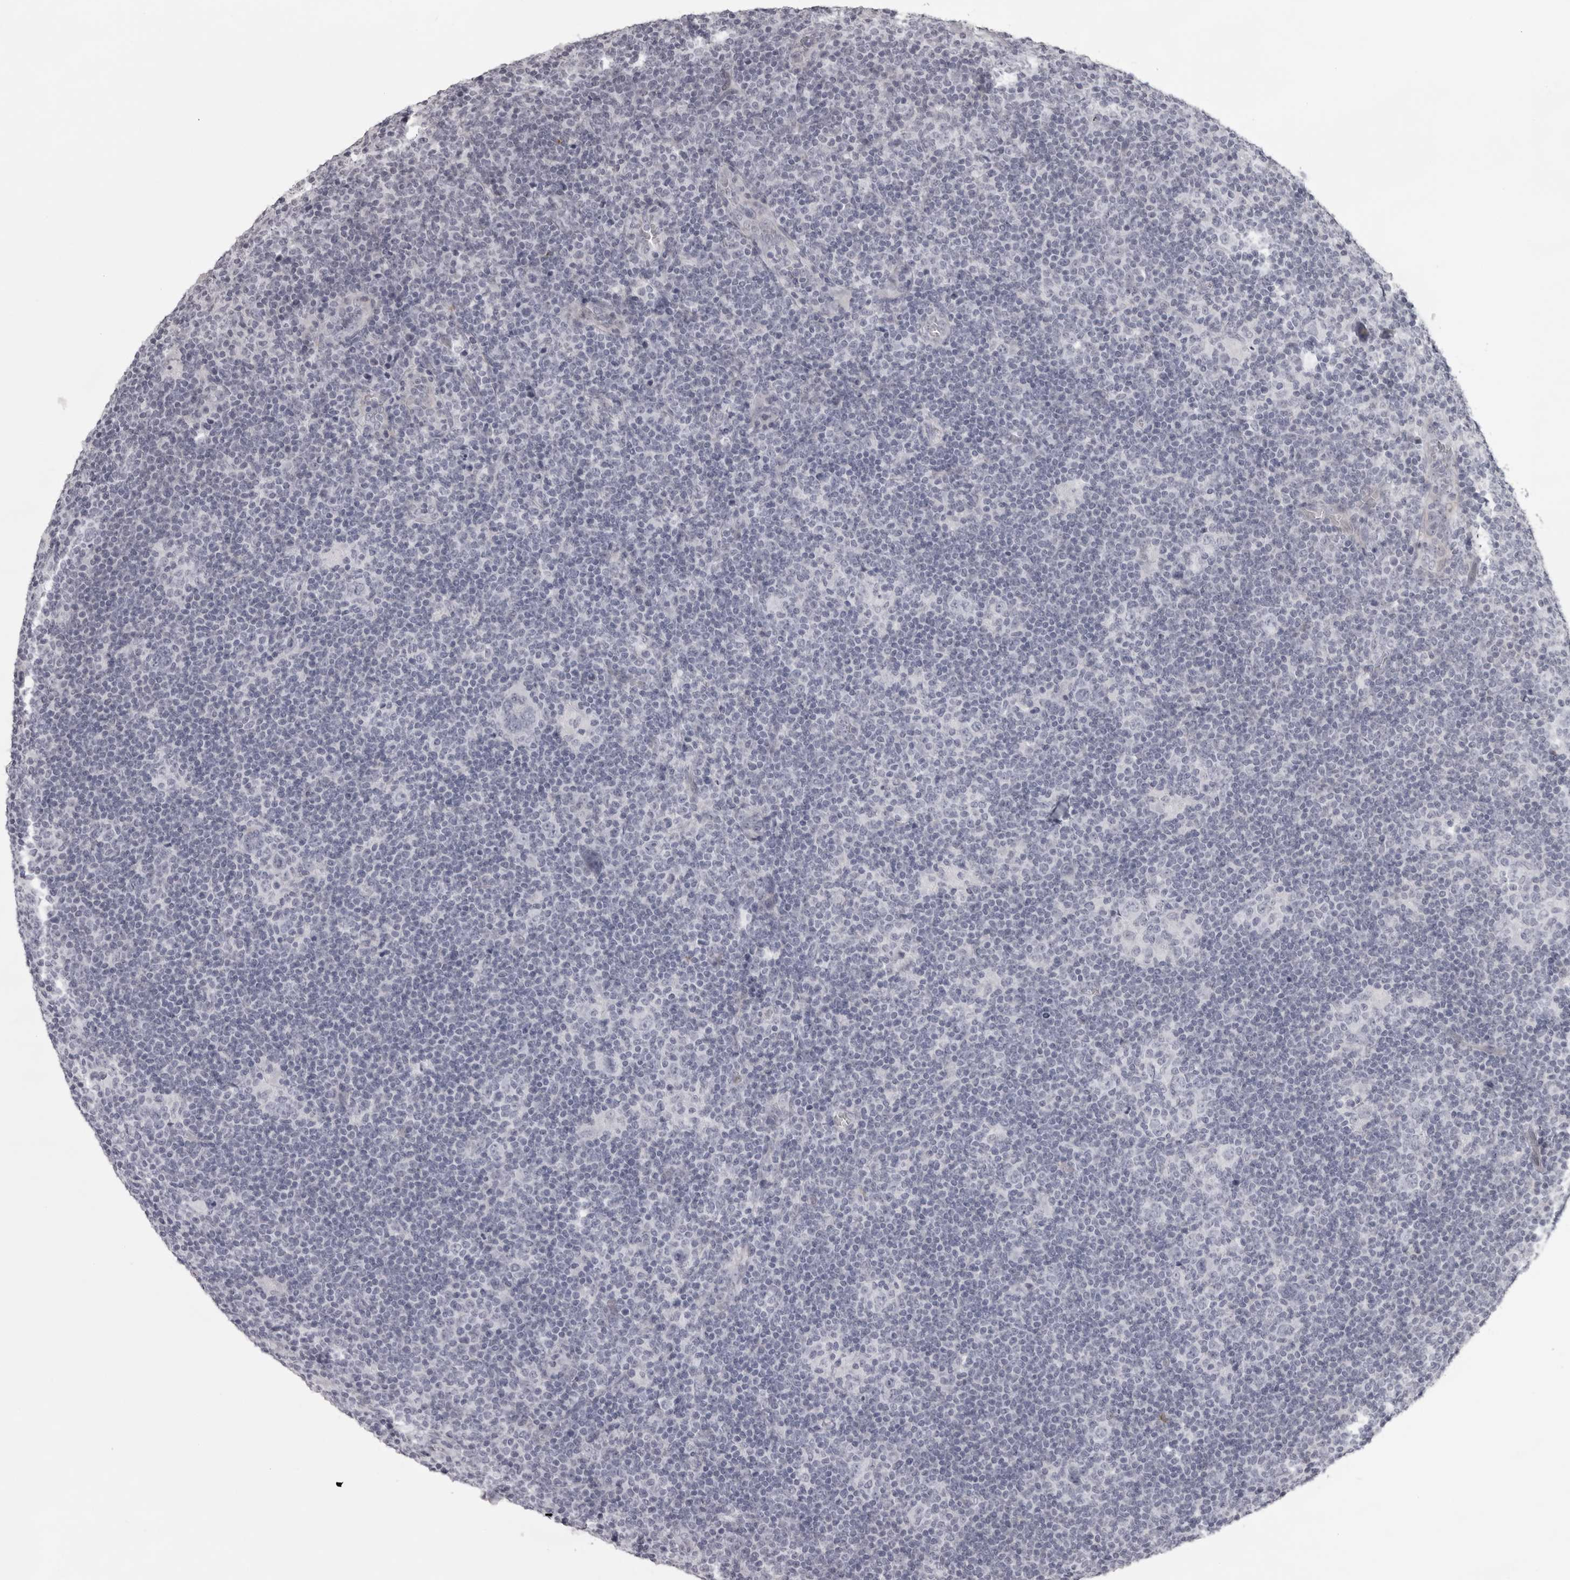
{"staining": {"intensity": "negative", "quantity": "none", "location": "none"}, "tissue": "lymphoma", "cell_type": "Tumor cells", "image_type": "cancer", "snomed": [{"axis": "morphology", "description": "Hodgkin's disease, NOS"}, {"axis": "topography", "description": "Lymph node"}], "caption": "The immunohistochemistry (IHC) histopathology image has no significant expression in tumor cells of Hodgkin's disease tissue.", "gene": "NUDT18", "patient": {"sex": "female", "age": 57}}